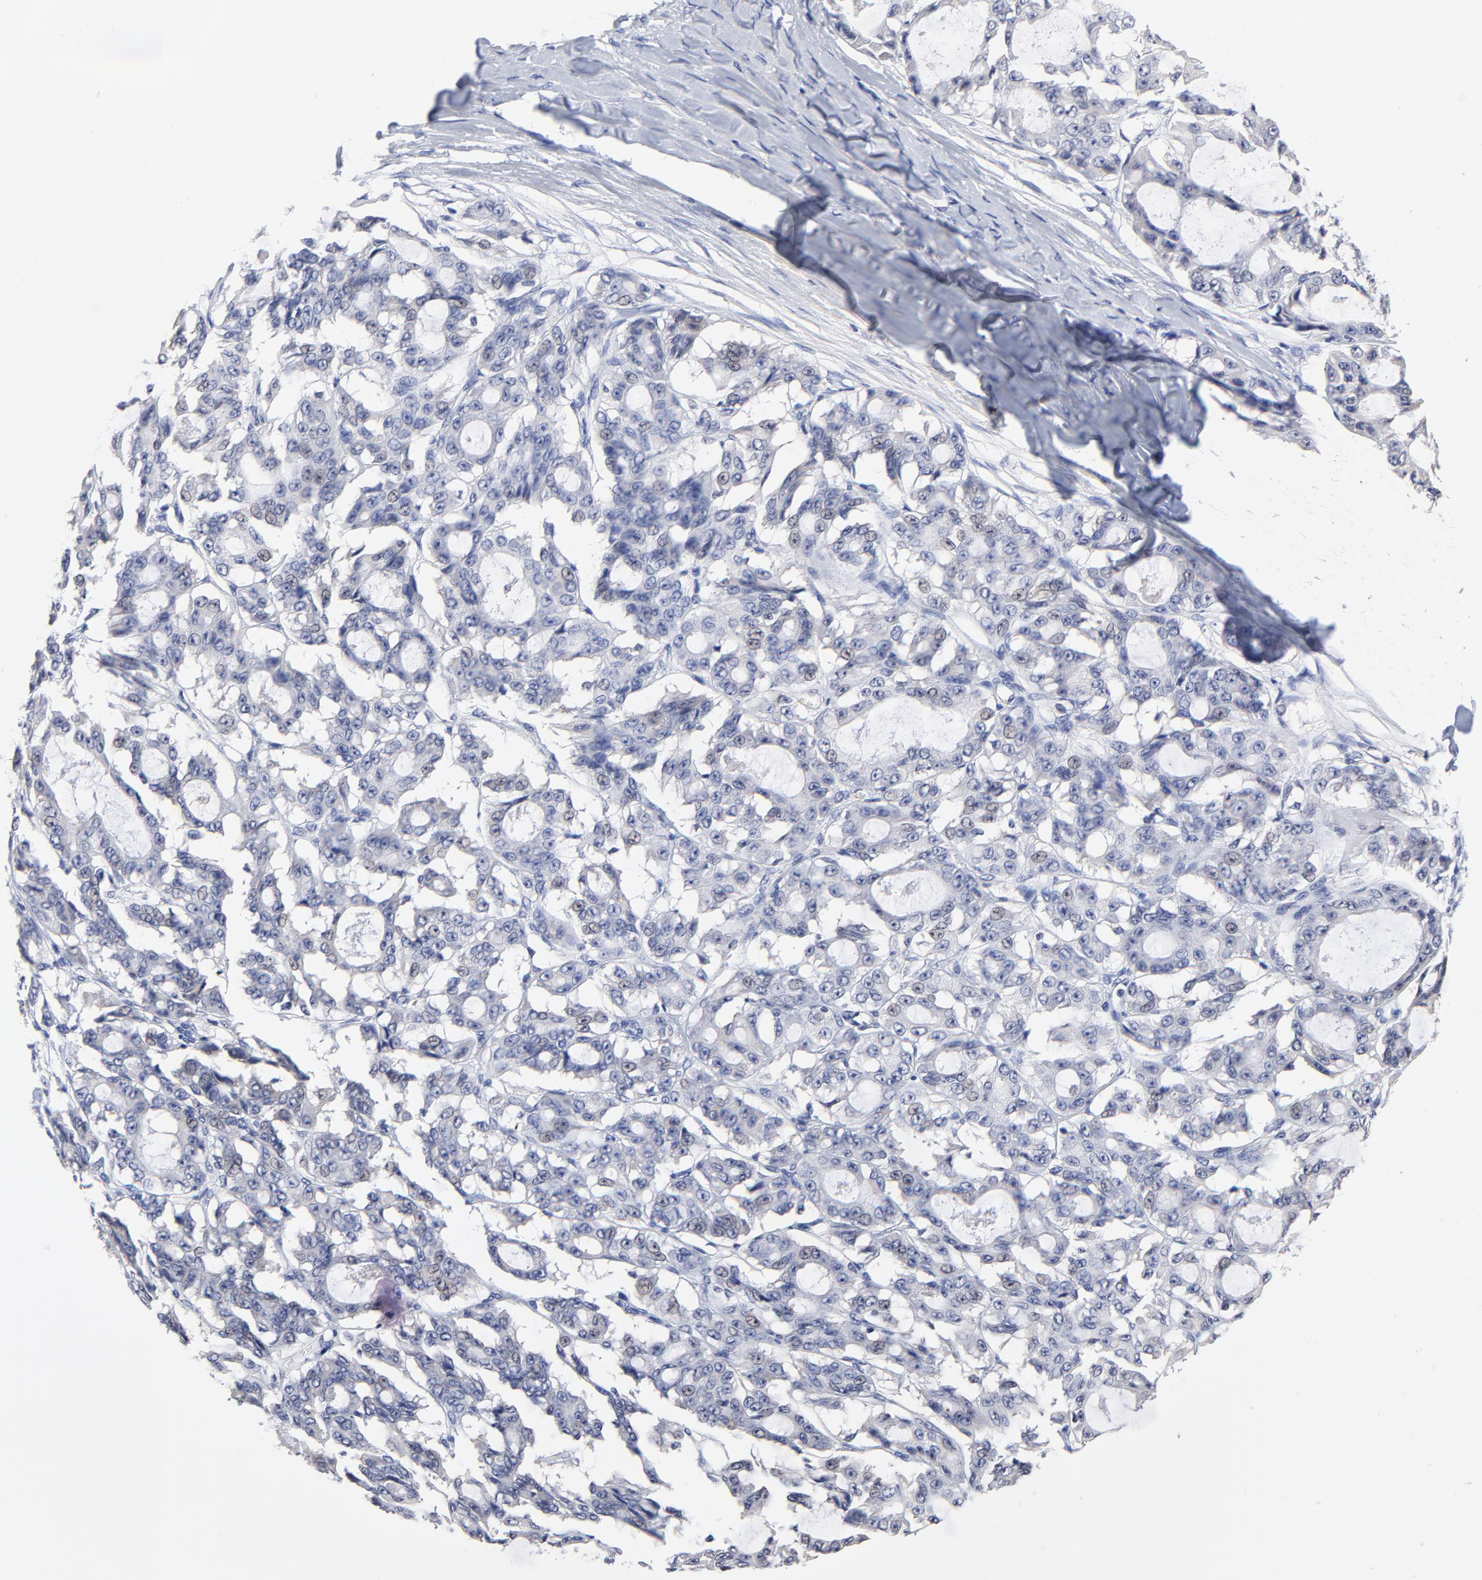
{"staining": {"intensity": "weak", "quantity": "<25%", "location": "nuclear"}, "tissue": "ovarian cancer", "cell_type": "Tumor cells", "image_type": "cancer", "snomed": [{"axis": "morphology", "description": "Carcinoma, endometroid"}, {"axis": "topography", "description": "Ovary"}], "caption": "A high-resolution image shows IHC staining of ovarian endometroid carcinoma, which shows no significant staining in tumor cells.", "gene": "TWNK", "patient": {"sex": "female", "age": 61}}